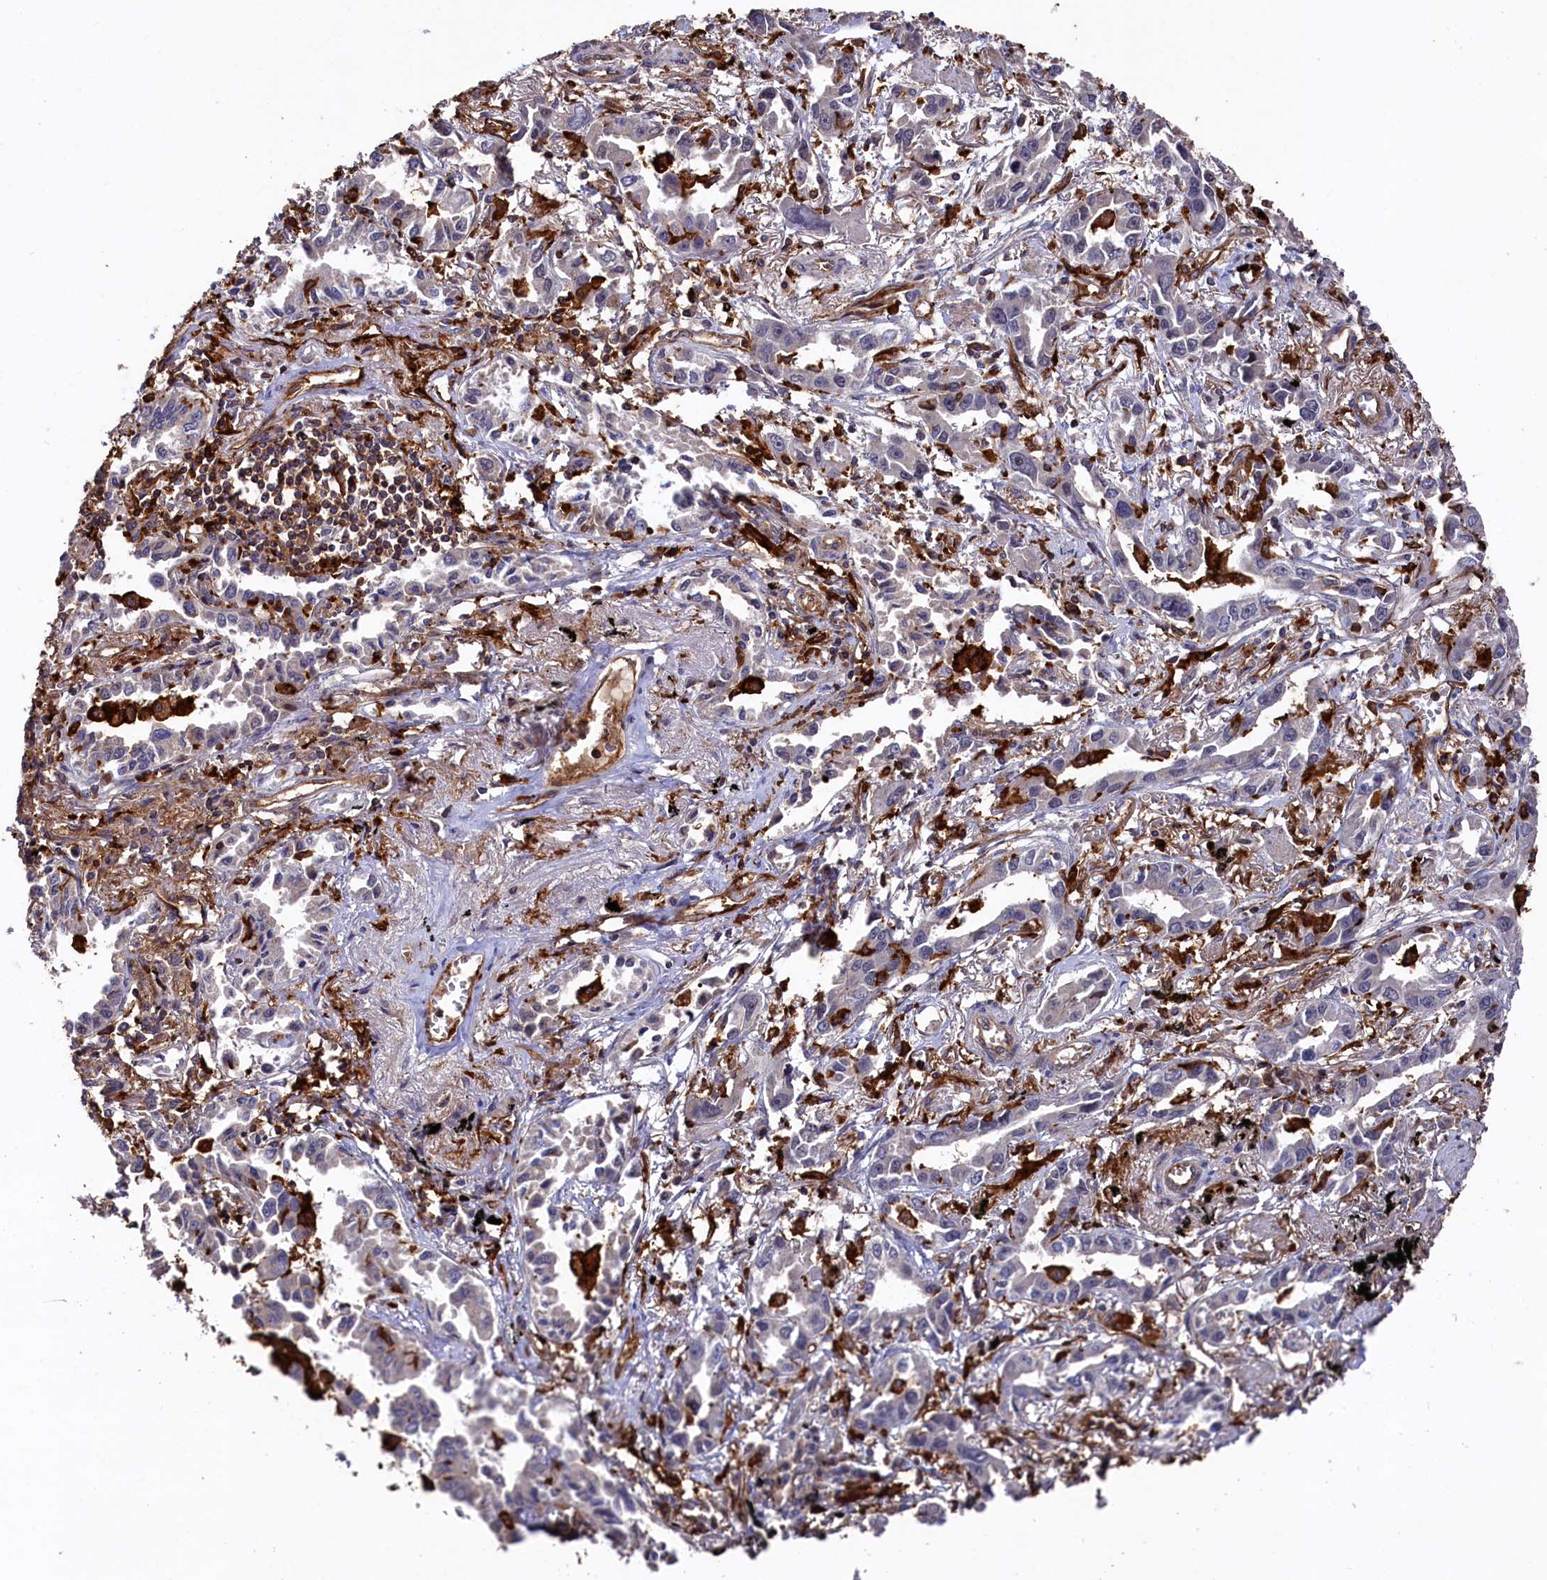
{"staining": {"intensity": "negative", "quantity": "none", "location": "none"}, "tissue": "lung cancer", "cell_type": "Tumor cells", "image_type": "cancer", "snomed": [{"axis": "morphology", "description": "Adenocarcinoma, NOS"}, {"axis": "topography", "description": "Lung"}], "caption": "Immunohistochemistry (IHC) of human lung cancer (adenocarcinoma) displays no expression in tumor cells.", "gene": "PLEKHO2", "patient": {"sex": "male", "age": 67}}